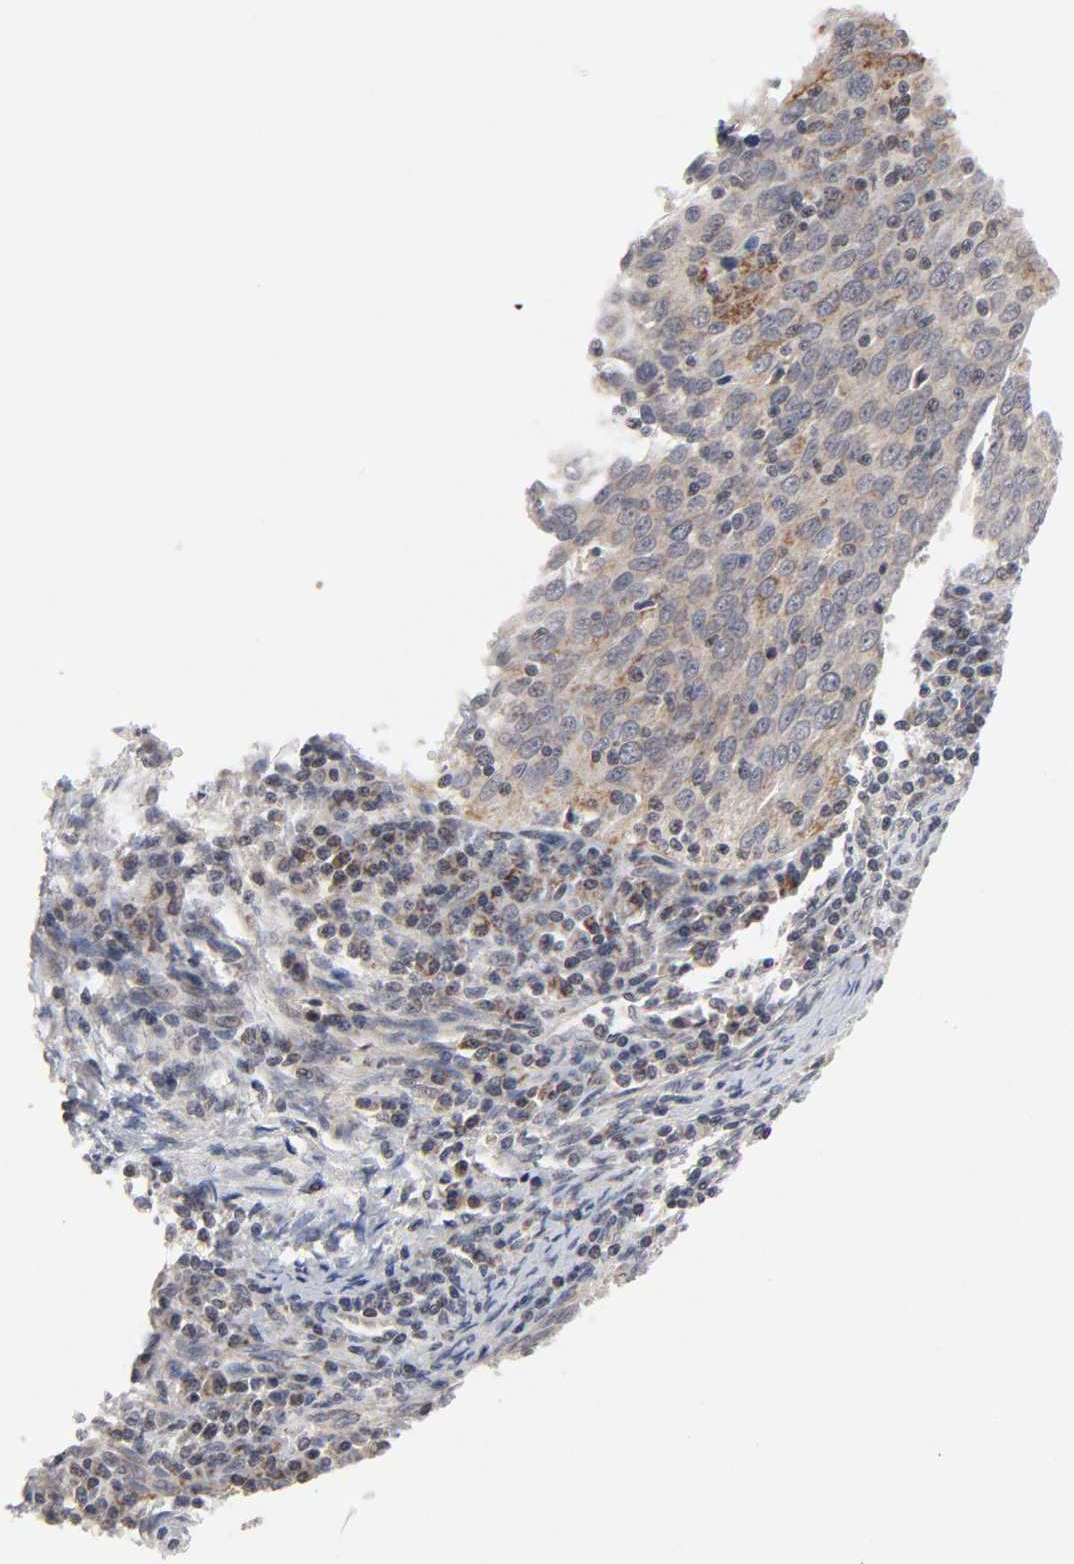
{"staining": {"intensity": "moderate", "quantity": ">75%", "location": "cytoplasmic/membranous"}, "tissue": "cervical cancer", "cell_type": "Tumor cells", "image_type": "cancer", "snomed": [{"axis": "morphology", "description": "Squamous cell carcinoma, NOS"}, {"axis": "topography", "description": "Cervix"}], "caption": "DAB immunohistochemical staining of squamous cell carcinoma (cervical) displays moderate cytoplasmic/membranous protein staining in about >75% of tumor cells. The protein of interest is stained brown, and the nuclei are stained in blue (DAB IHC with brightfield microscopy, high magnification).", "gene": "AUH", "patient": {"sex": "female", "age": 27}}